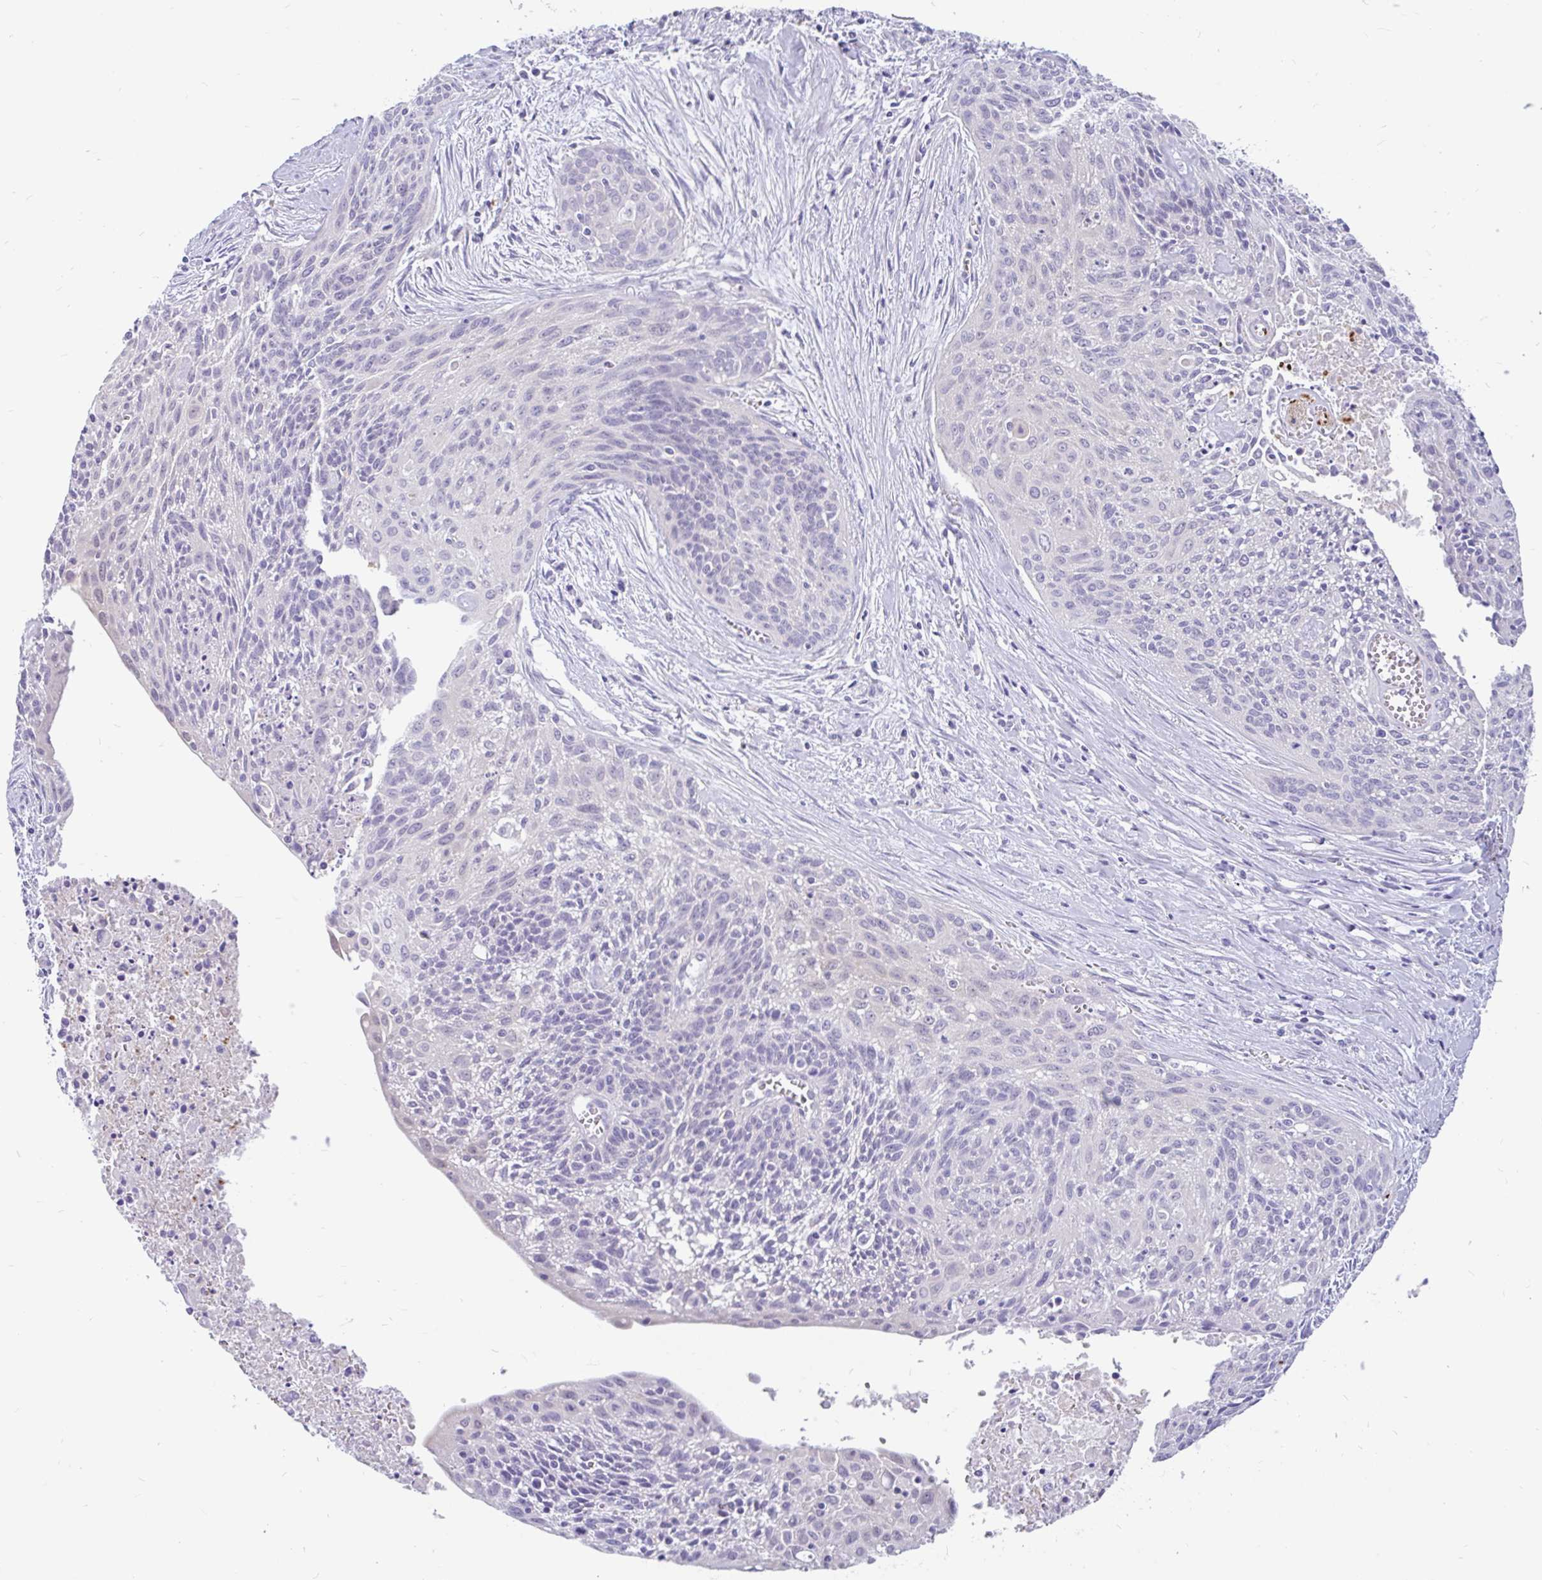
{"staining": {"intensity": "negative", "quantity": "none", "location": "none"}, "tissue": "cervical cancer", "cell_type": "Tumor cells", "image_type": "cancer", "snomed": [{"axis": "morphology", "description": "Squamous cell carcinoma, NOS"}, {"axis": "topography", "description": "Cervix"}], "caption": "Immunohistochemical staining of human cervical cancer exhibits no significant staining in tumor cells.", "gene": "KIAA2013", "patient": {"sex": "female", "age": 55}}